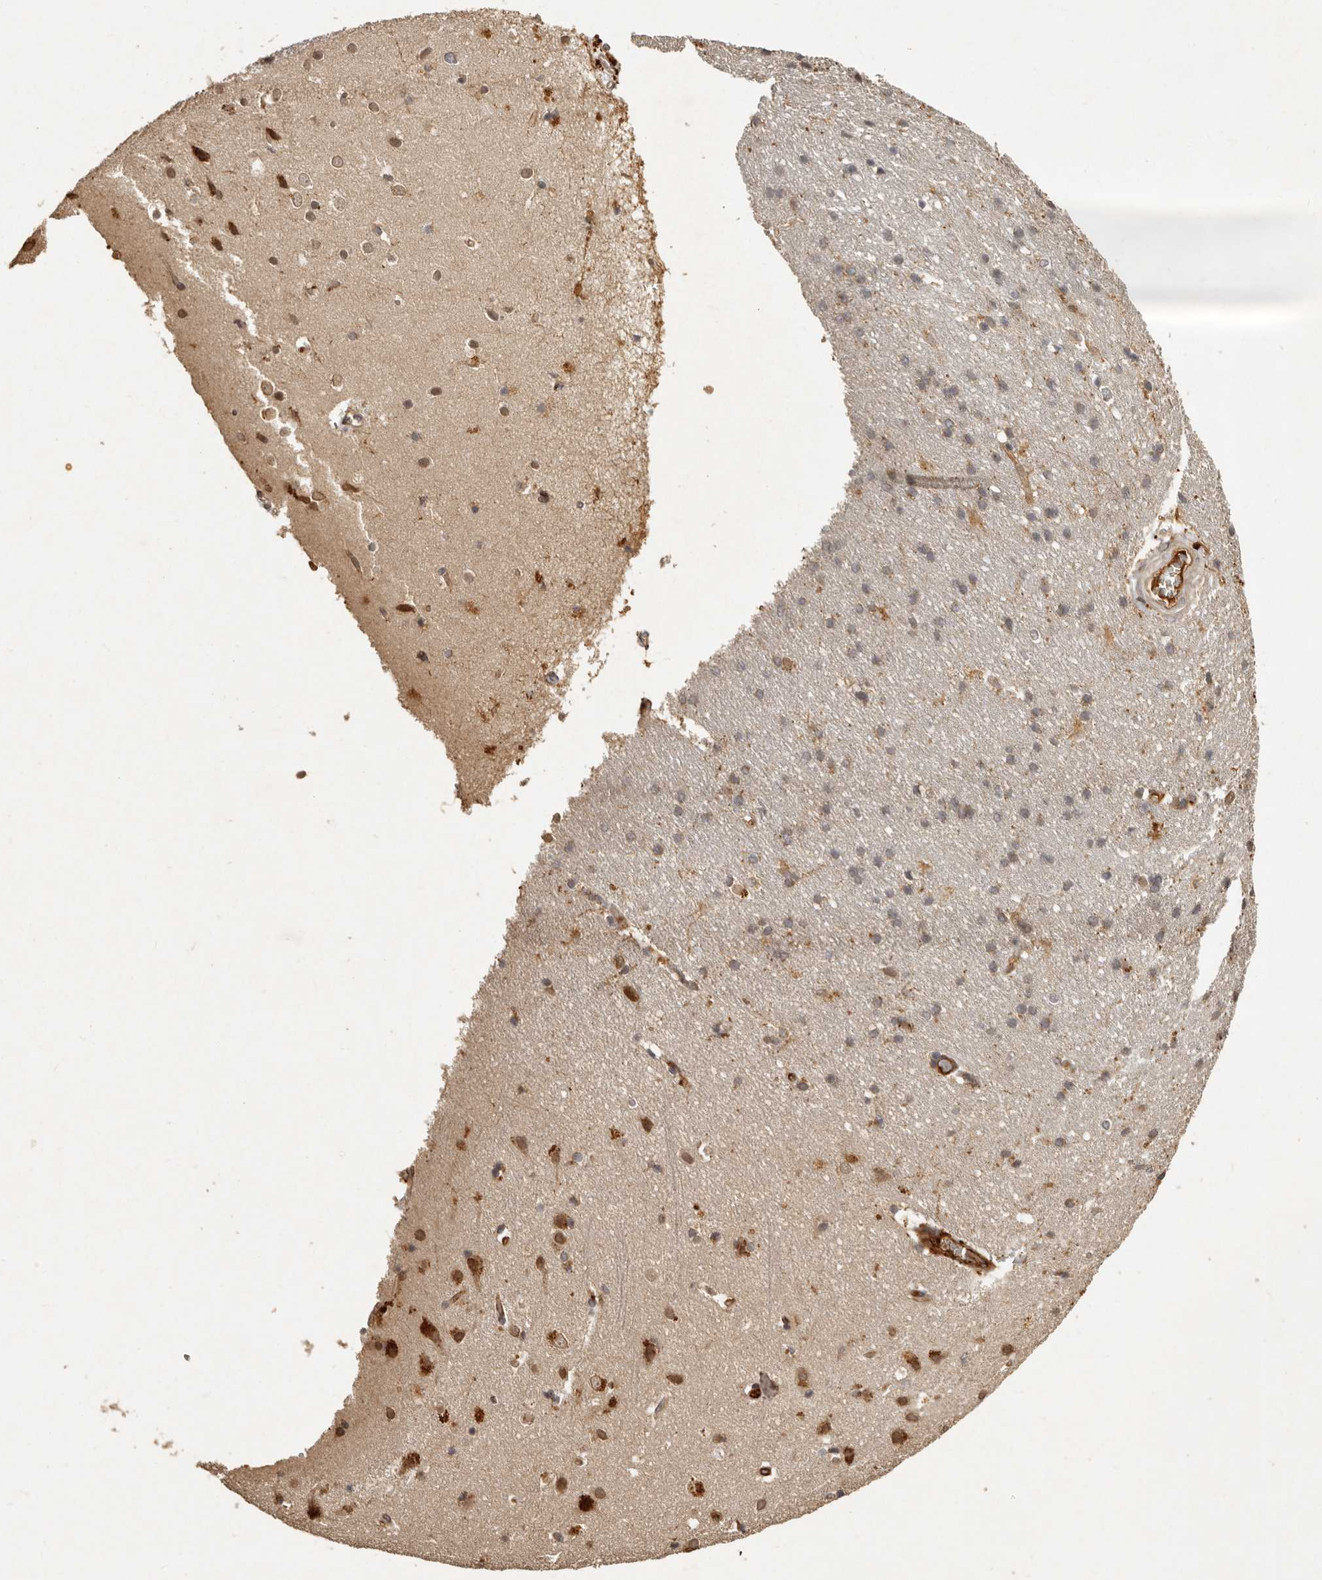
{"staining": {"intensity": "moderate", "quantity": ">75%", "location": "cytoplasmic/membranous,nuclear"}, "tissue": "cerebral cortex", "cell_type": "Endothelial cells", "image_type": "normal", "snomed": [{"axis": "morphology", "description": "Normal tissue, NOS"}, {"axis": "topography", "description": "Cerebral cortex"}], "caption": "The photomicrograph displays staining of benign cerebral cortex, revealing moderate cytoplasmic/membranous,nuclear protein staining (brown color) within endothelial cells.", "gene": "SEMA3A", "patient": {"sex": "male", "age": 54}}